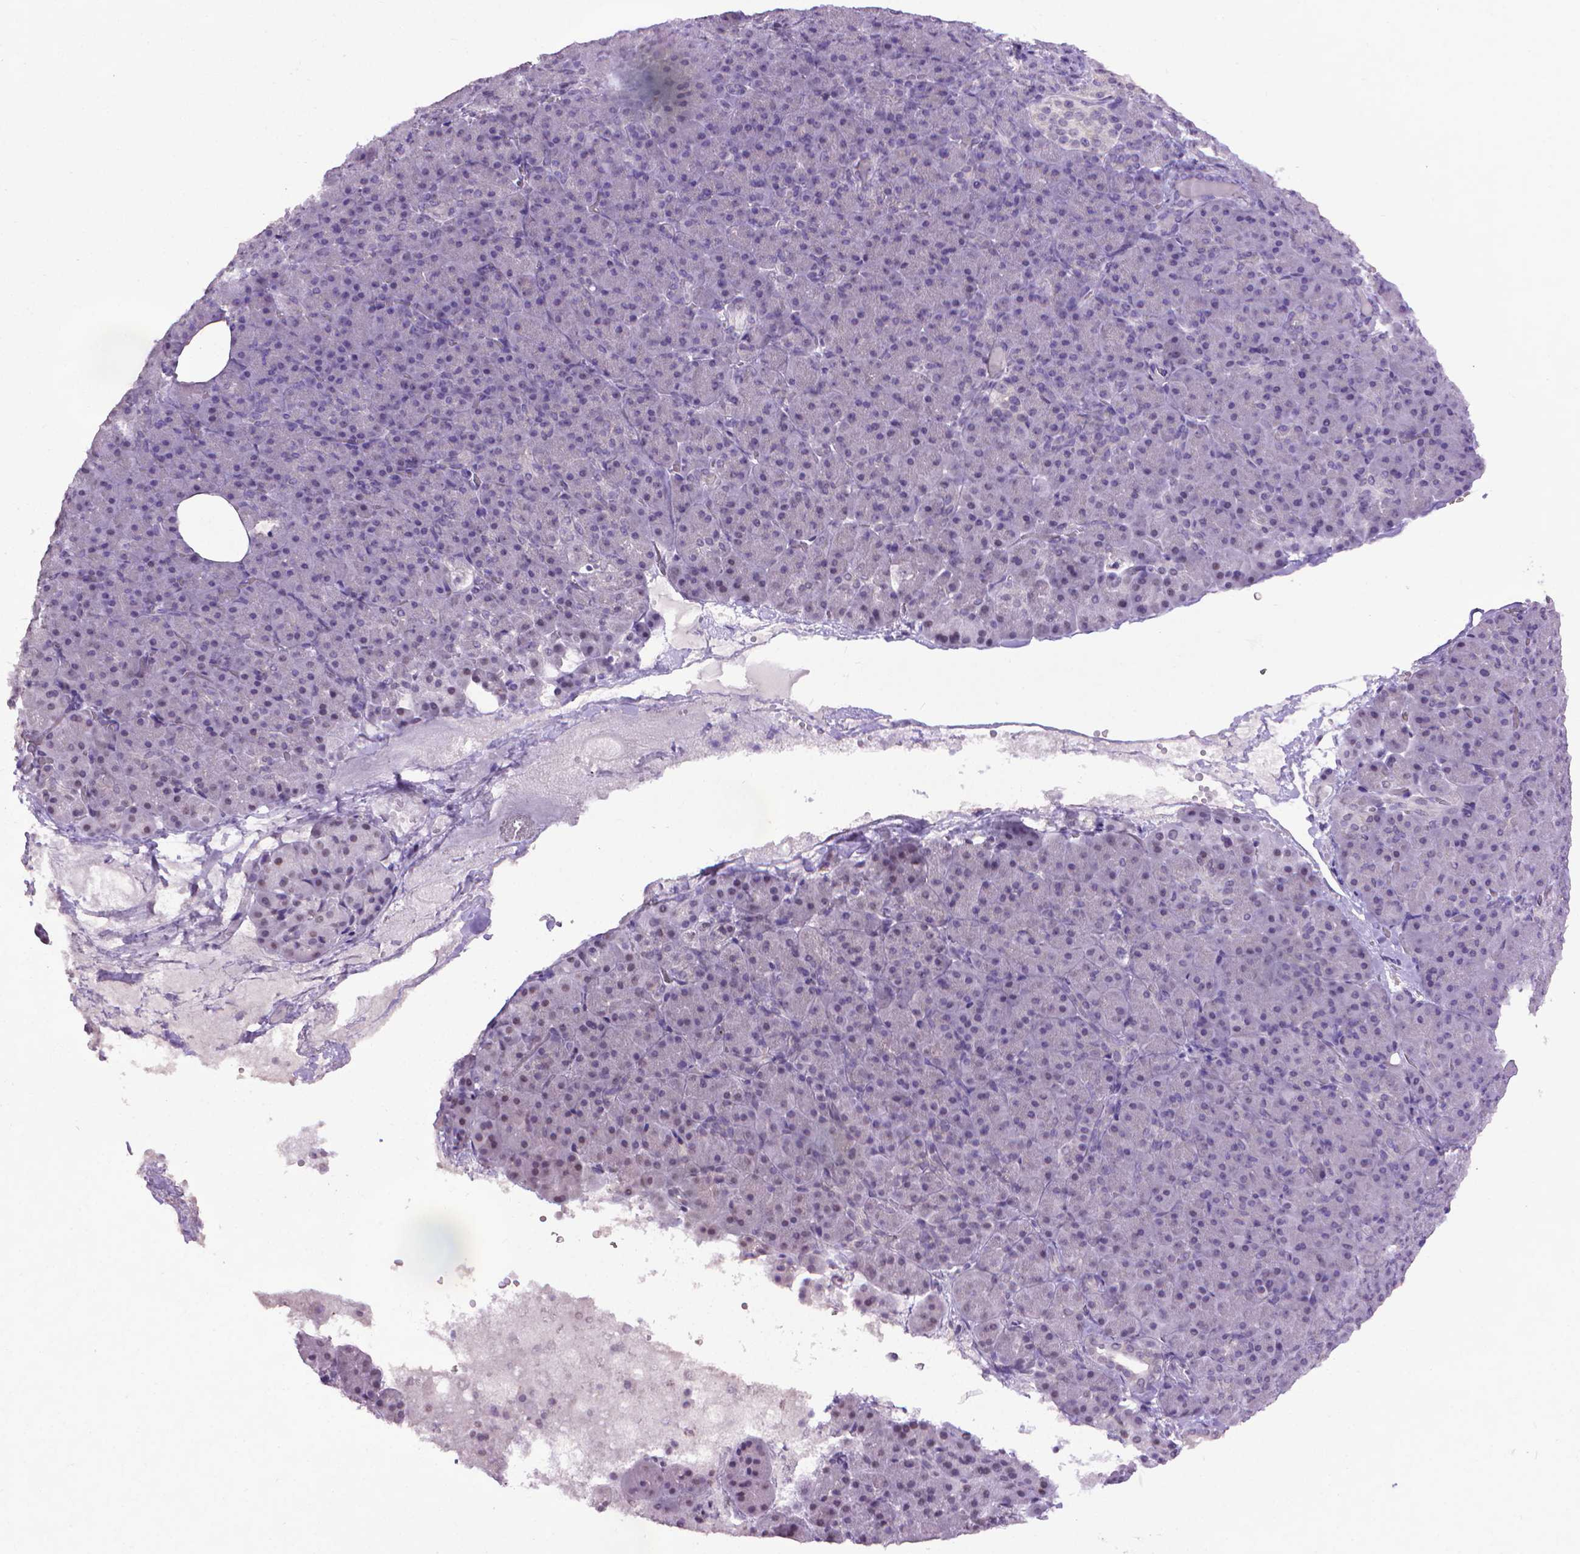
{"staining": {"intensity": "negative", "quantity": "none", "location": "none"}, "tissue": "pancreas", "cell_type": "Exocrine glandular cells", "image_type": "normal", "snomed": [{"axis": "morphology", "description": "Normal tissue, NOS"}, {"axis": "topography", "description": "Pancreas"}], "caption": "The histopathology image reveals no staining of exocrine glandular cells in normal pancreas. (DAB immunohistochemistry, high magnification).", "gene": "KMO", "patient": {"sex": "female", "age": 74}}